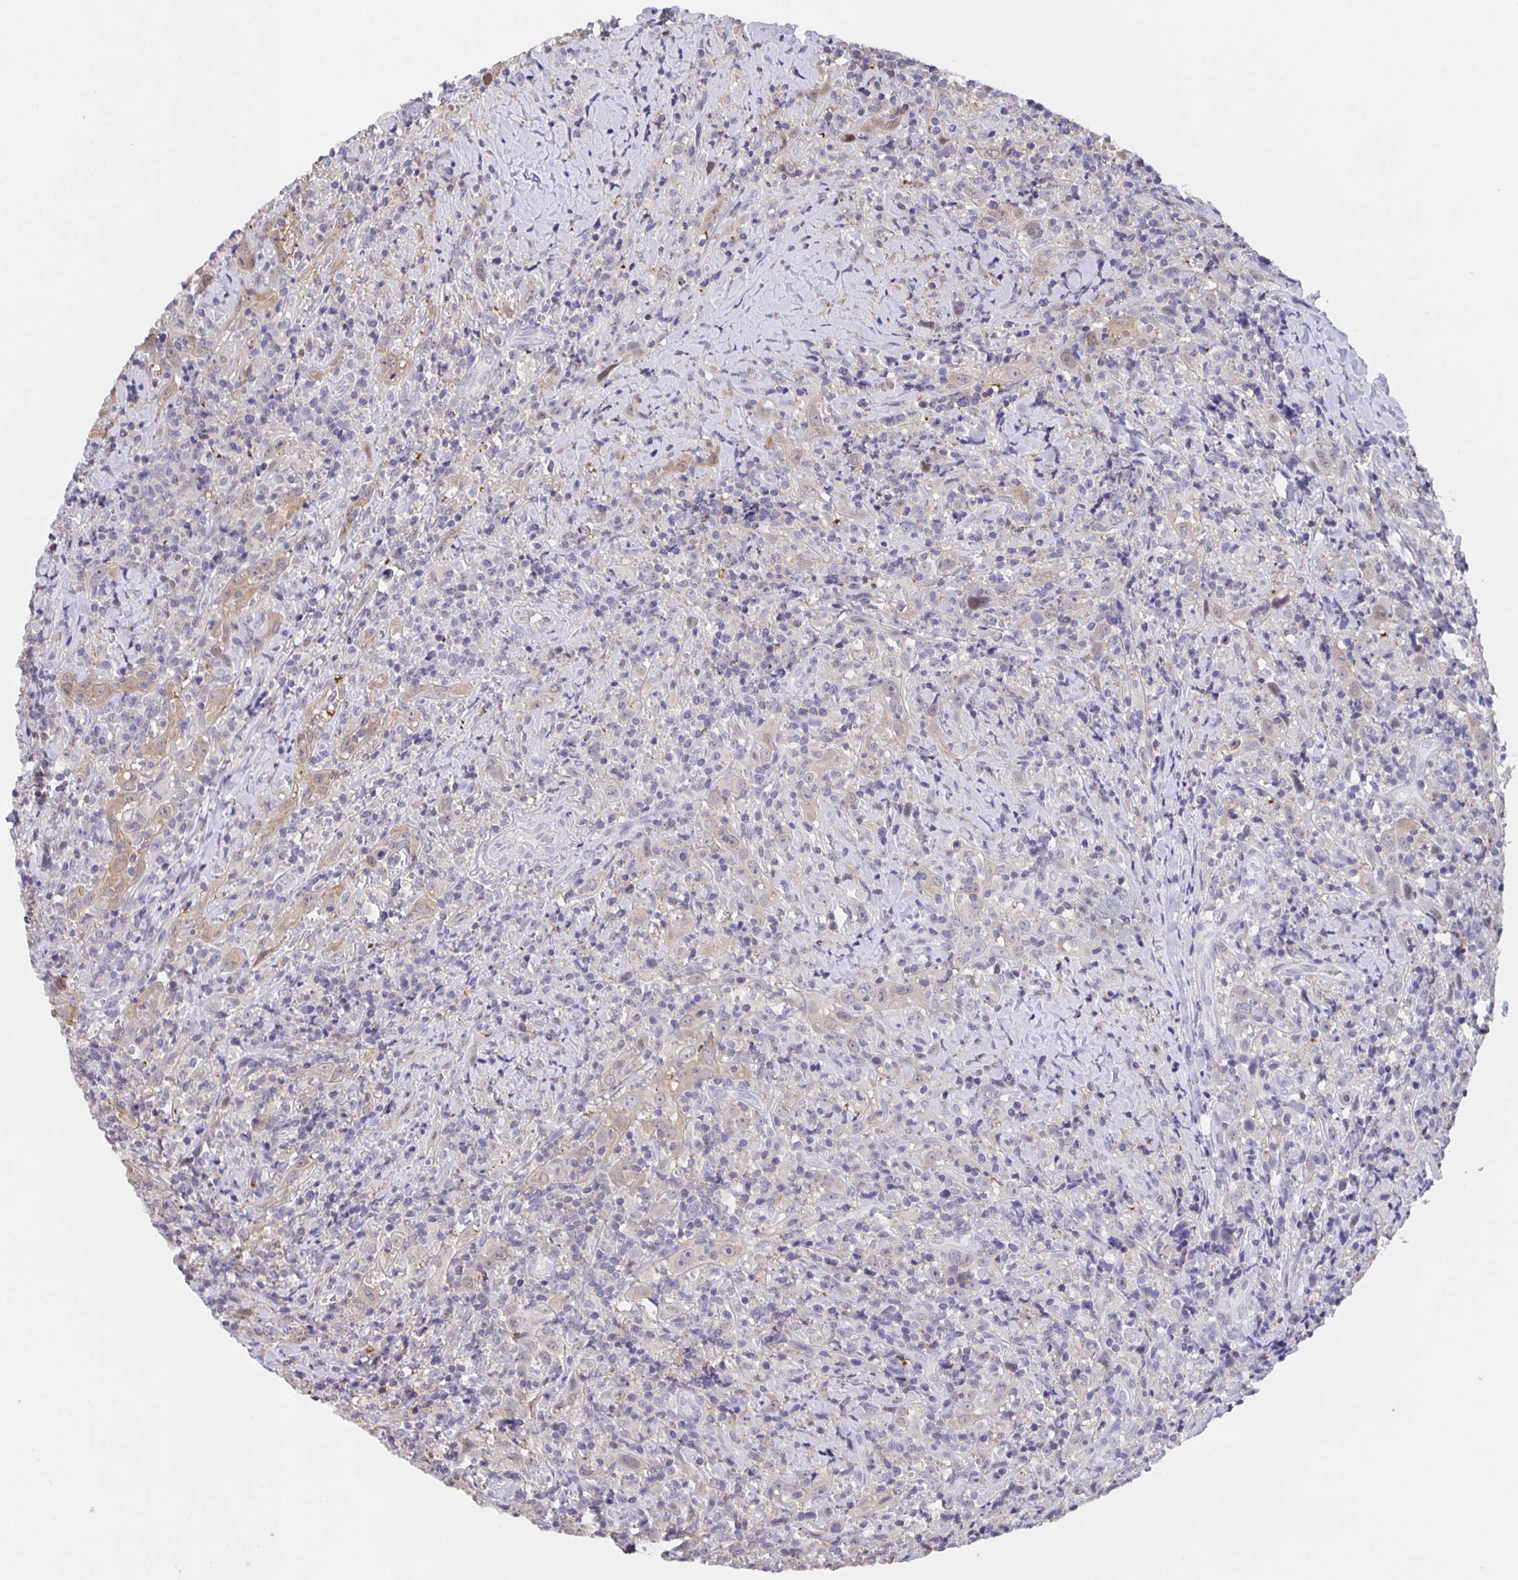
{"staining": {"intensity": "weak", "quantity": "<25%", "location": "cytoplasmic/membranous"}, "tissue": "head and neck cancer", "cell_type": "Tumor cells", "image_type": "cancer", "snomed": [{"axis": "morphology", "description": "Squamous cell carcinoma, NOS"}, {"axis": "topography", "description": "Head-Neck"}], "caption": "Immunohistochemistry (IHC) image of neoplastic tissue: head and neck cancer (squamous cell carcinoma) stained with DAB displays no significant protein expression in tumor cells.", "gene": "MARCHF6", "patient": {"sex": "female", "age": 95}}